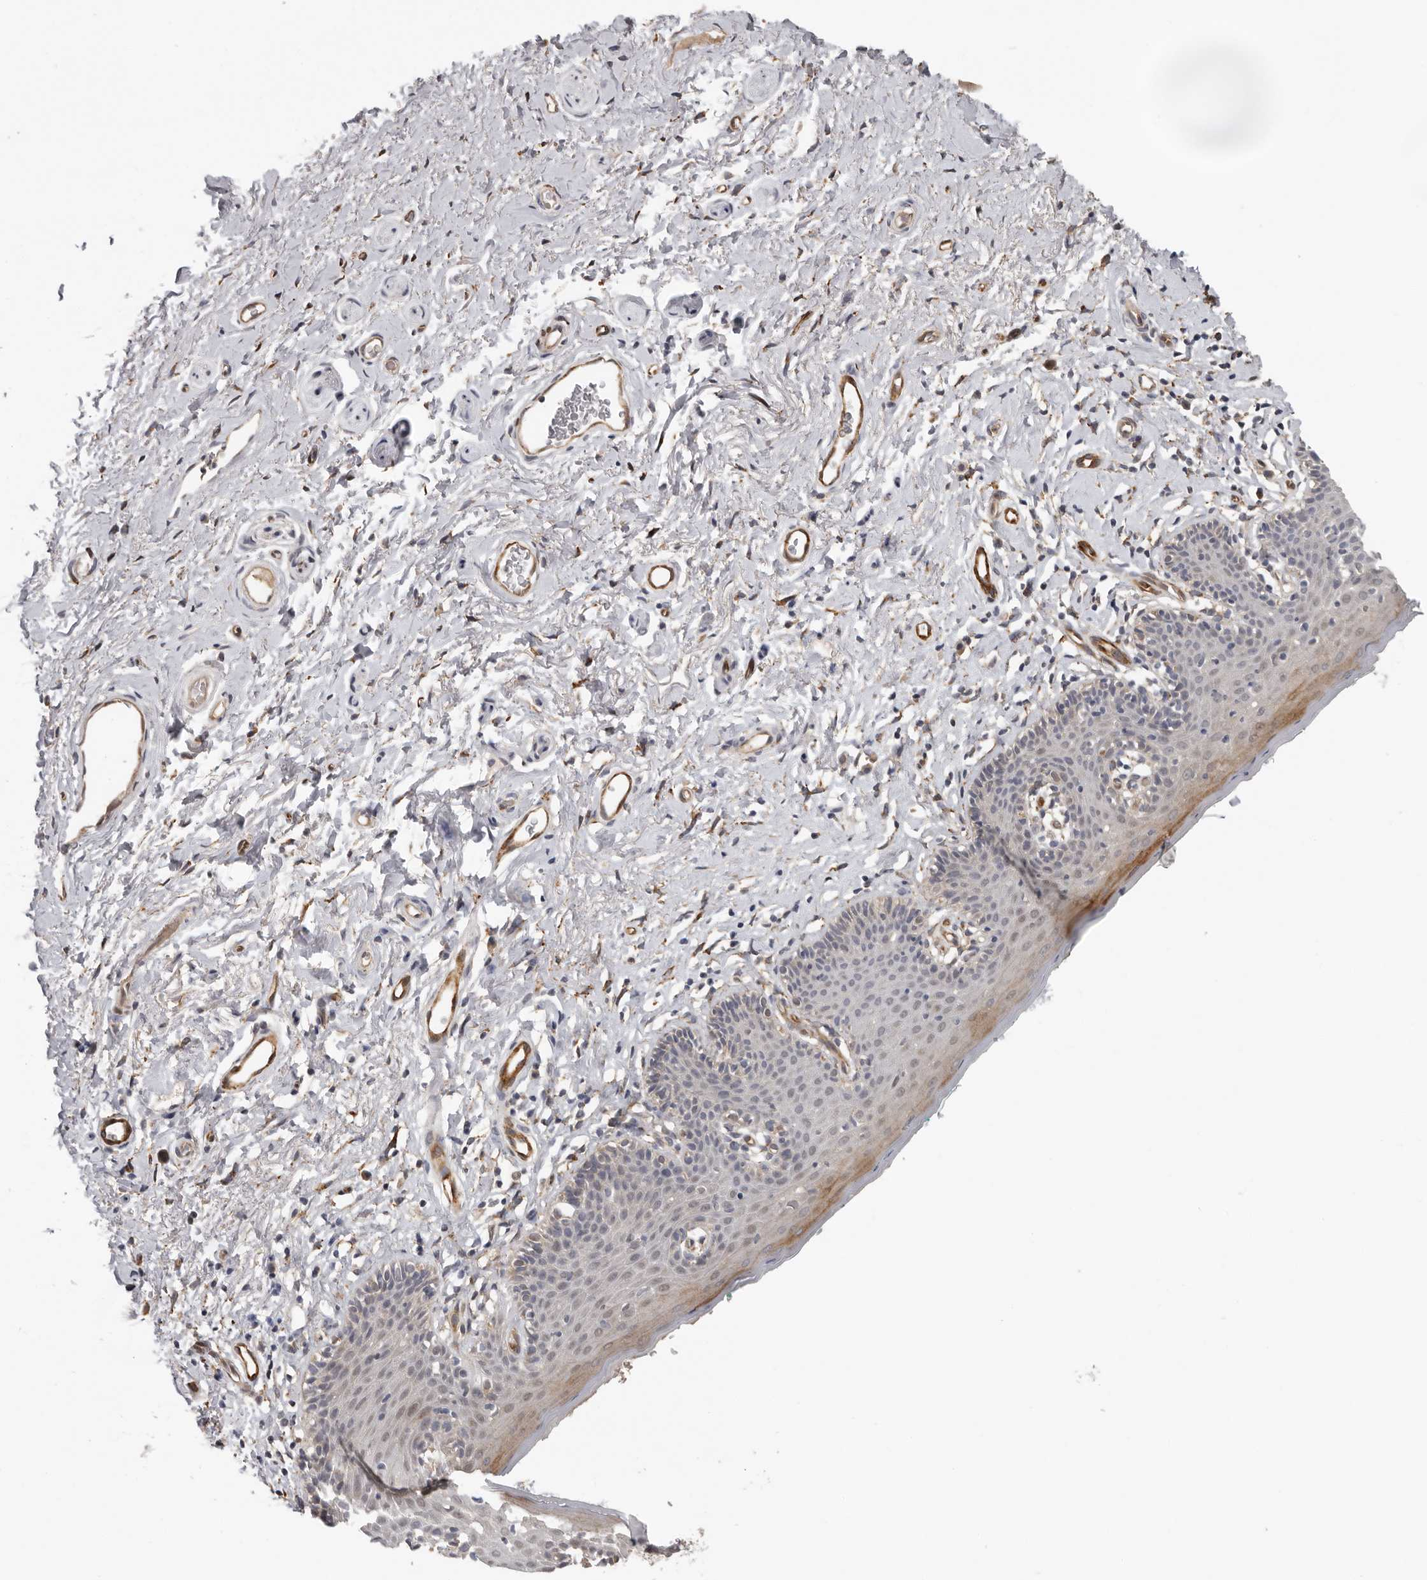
{"staining": {"intensity": "weak", "quantity": ">75%", "location": "cytoplasmic/membranous,nuclear"}, "tissue": "skin", "cell_type": "Epidermal cells", "image_type": "normal", "snomed": [{"axis": "morphology", "description": "Normal tissue, NOS"}, {"axis": "topography", "description": "Vulva"}], "caption": "Protein staining reveals weak cytoplasmic/membranous,nuclear positivity in about >75% of epidermal cells in normal skin. (DAB (3,3'-diaminobenzidine) IHC with brightfield microscopy, high magnification).", "gene": "MTF1", "patient": {"sex": "female", "age": 66}}